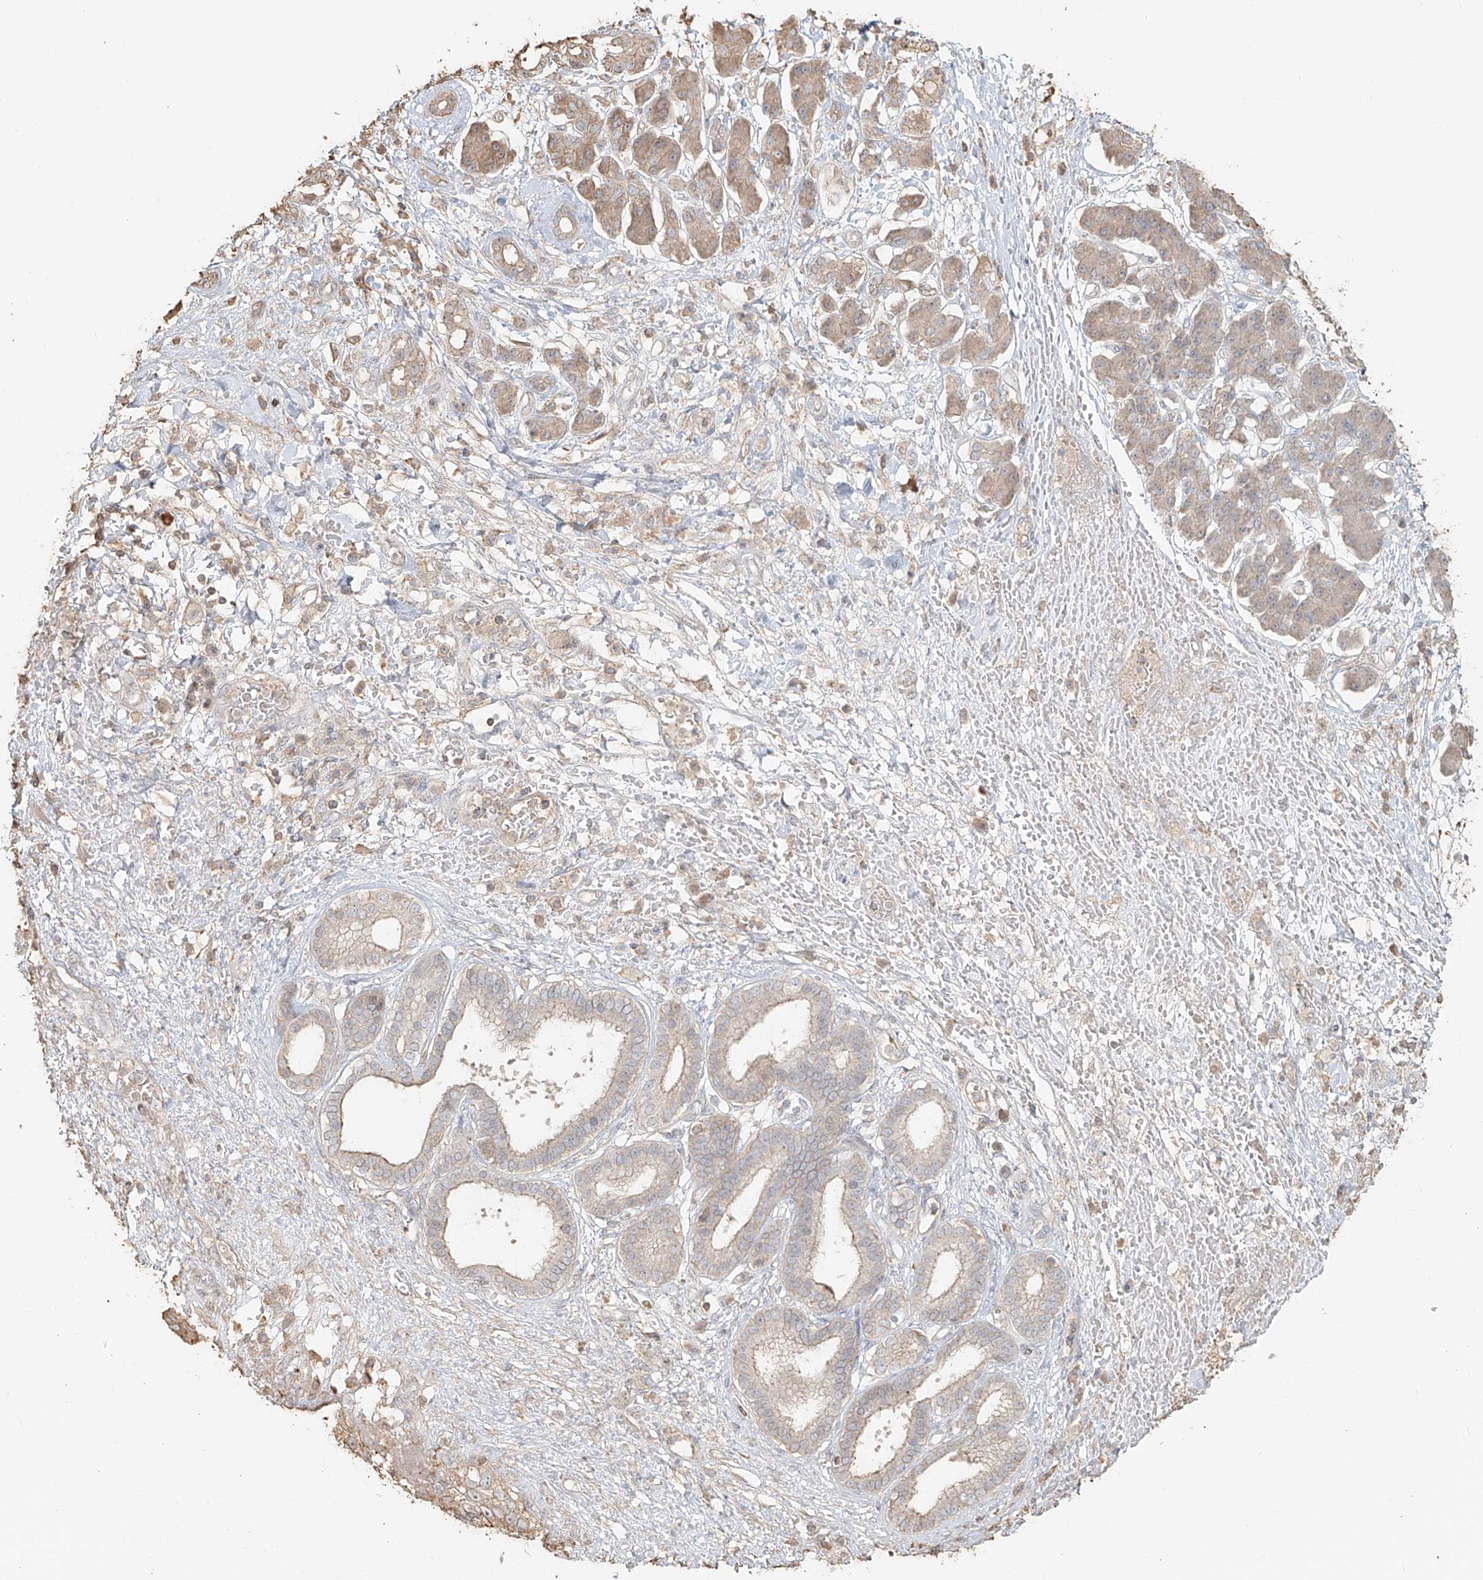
{"staining": {"intensity": "weak", "quantity": "<25%", "location": "cytoplasmic/membranous"}, "tissue": "pancreatic cancer", "cell_type": "Tumor cells", "image_type": "cancer", "snomed": [{"axis": "morphology", "description": "Adenocarcinoma, NOS"}, {"axis": "topography", "description": "Pancreas"}], "caption": "A histopathology image of human pancreatic adenocarcinoma is negative for staining in tumor cells.", "gene": "NPHS1", "patient": {"sex": "female", "age": 56}}